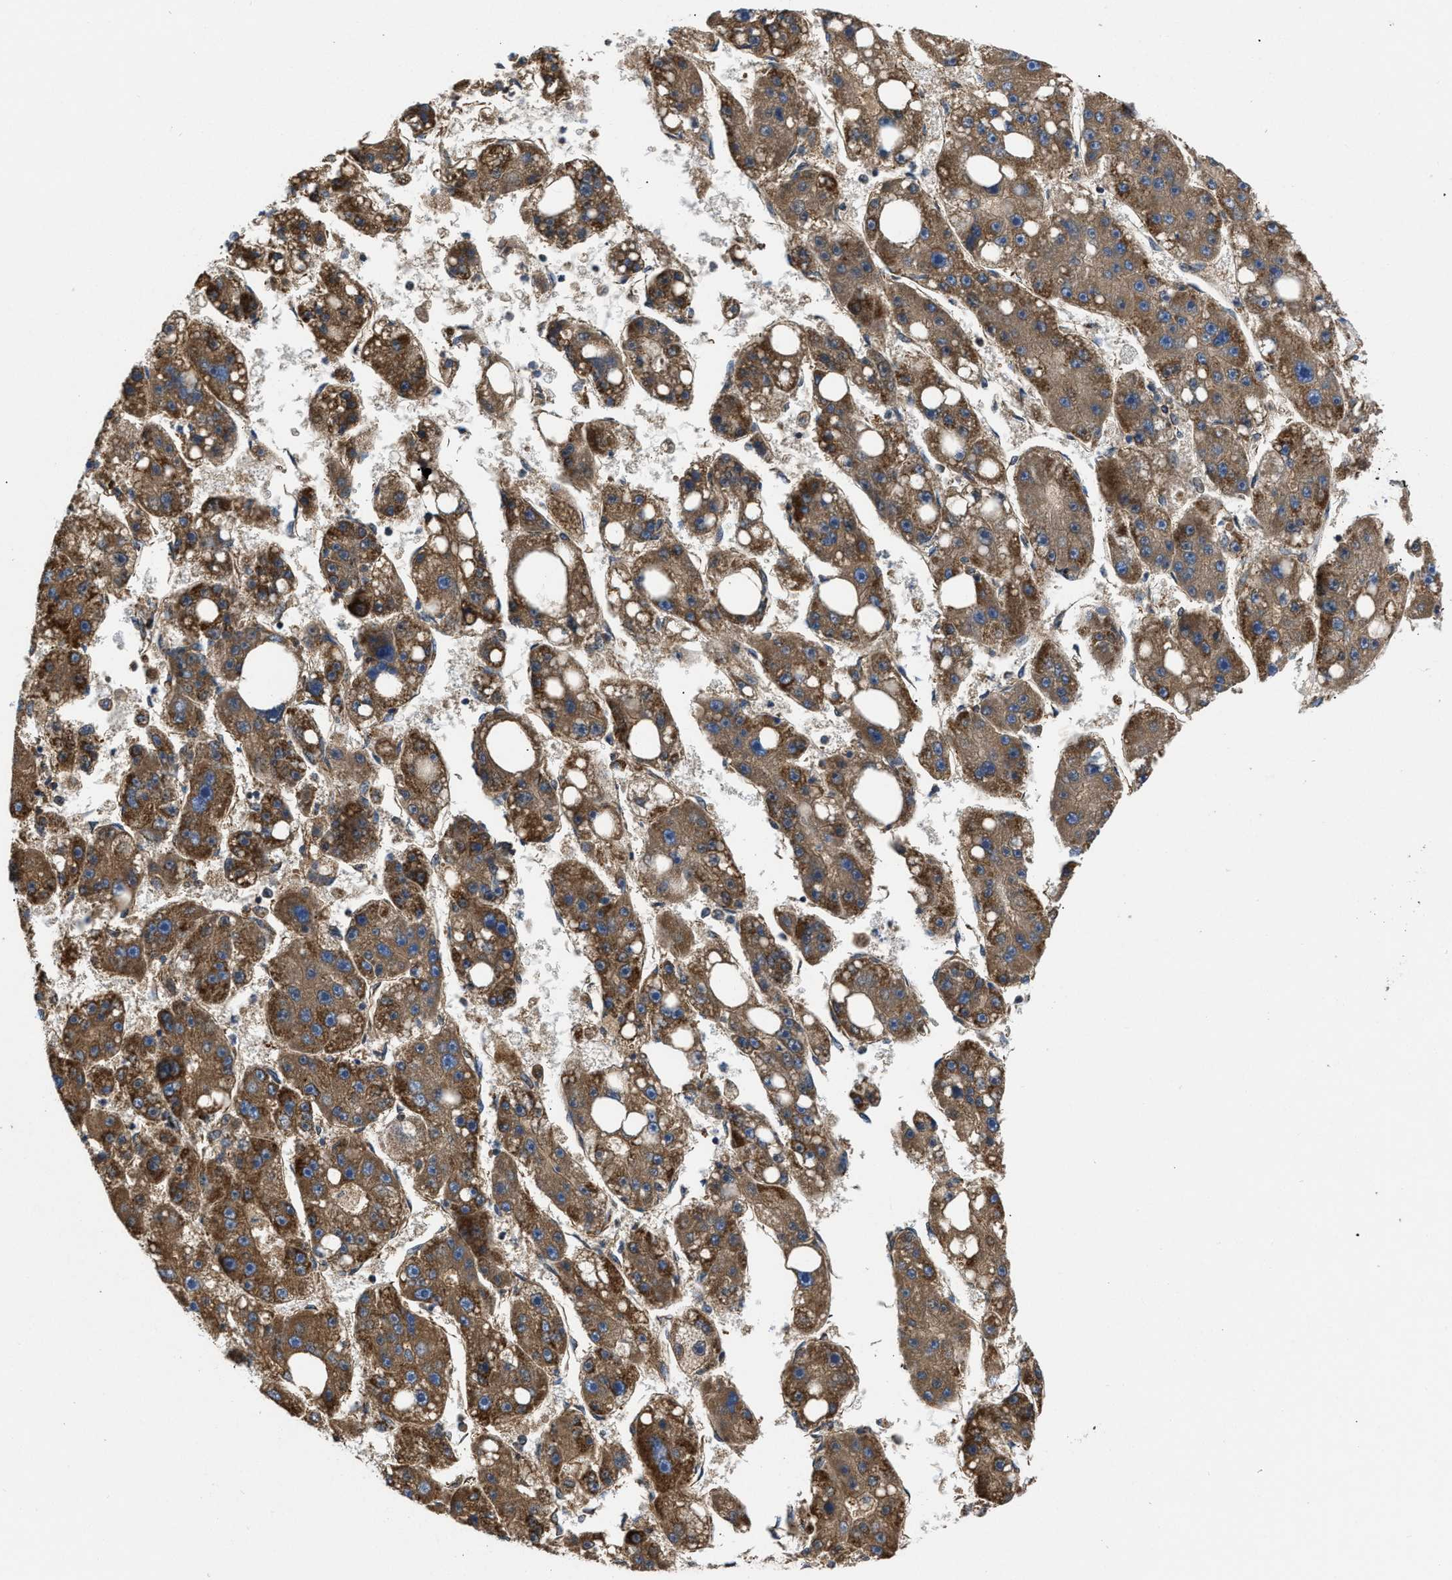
{"staining": {"intensity": "moderate", "quantity": ">75%", "location": "cytoplasmic/membranous"}, "tissue": "liver cancer", "cell_type": "Tumor cells", "image_type": "cancer", "snomed": [{"axis": "morphology", "description": "Carcinoma, Hepatocellular, NOS"}, {"axis": "topography", "description": "Liver"}], "caption": "This is a photomicrograph of IHC staining of liver hepatocellular carcinoma, which shows moderate expression in the cytoplasmic/membranous of tumor cells.", "gene": "OPTN", "patient": {"sex": "female", "age": 61}}